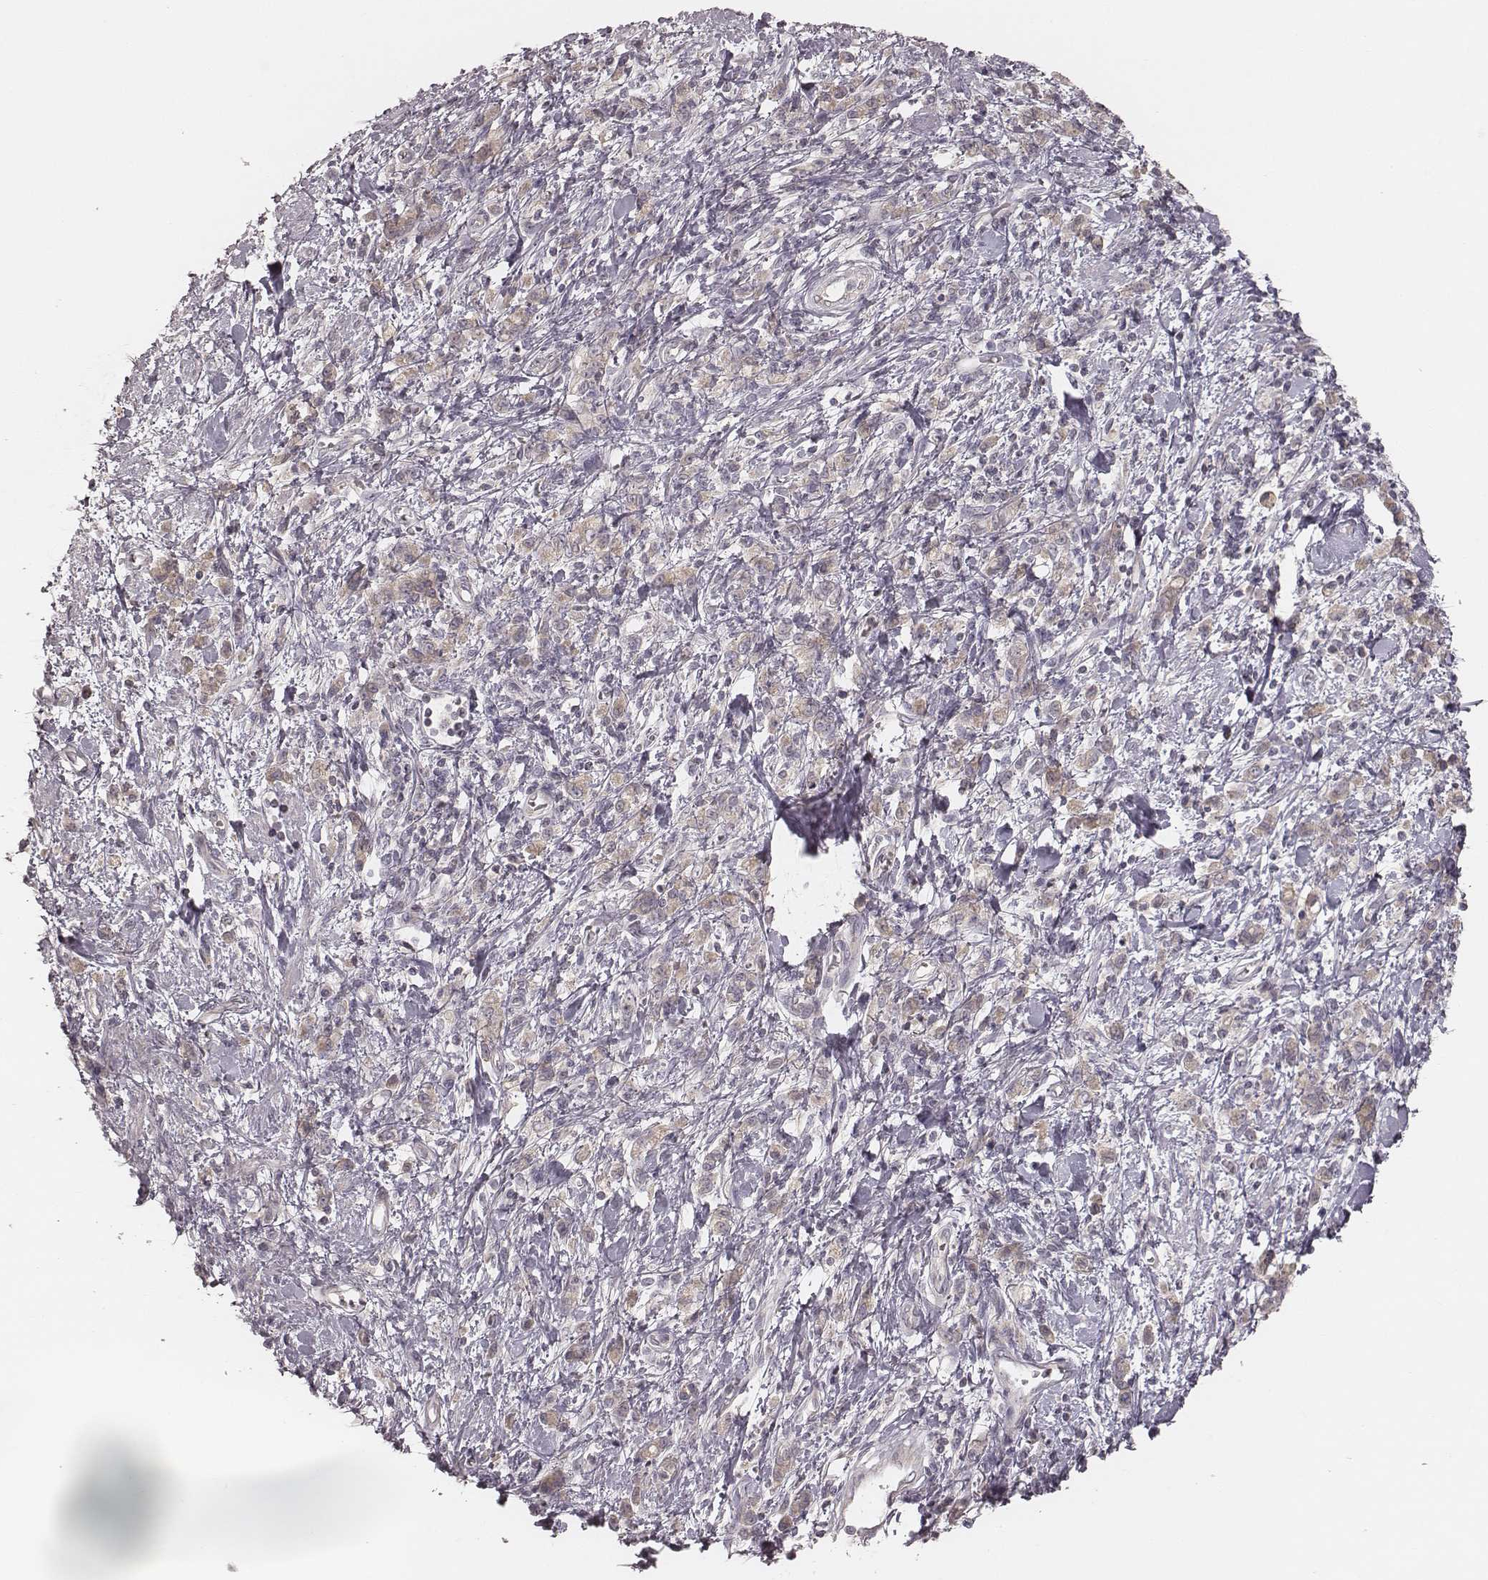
{"staining": {"intensity": "weak", "quantity": ">75%", "location": "cytoplasmic/membranous"}, "tissue": "stomach cancer", "cell_type": "Tumor cells", "image_type": "cancer", "snomed": [{"axis": "morphology", "description": "Adenocarcinoma, NOS"}, {"axis": "topography", "description": "Stomach"}], "caption": "Approximately >75% of tumor cells in stomach adenocarcinoma display weak cytoplasmic/membranous protein expression as visualized by brown immunohistochemical staining.", "gene": "TDRD5", "patient": {"sex": "male", "age": 77}}